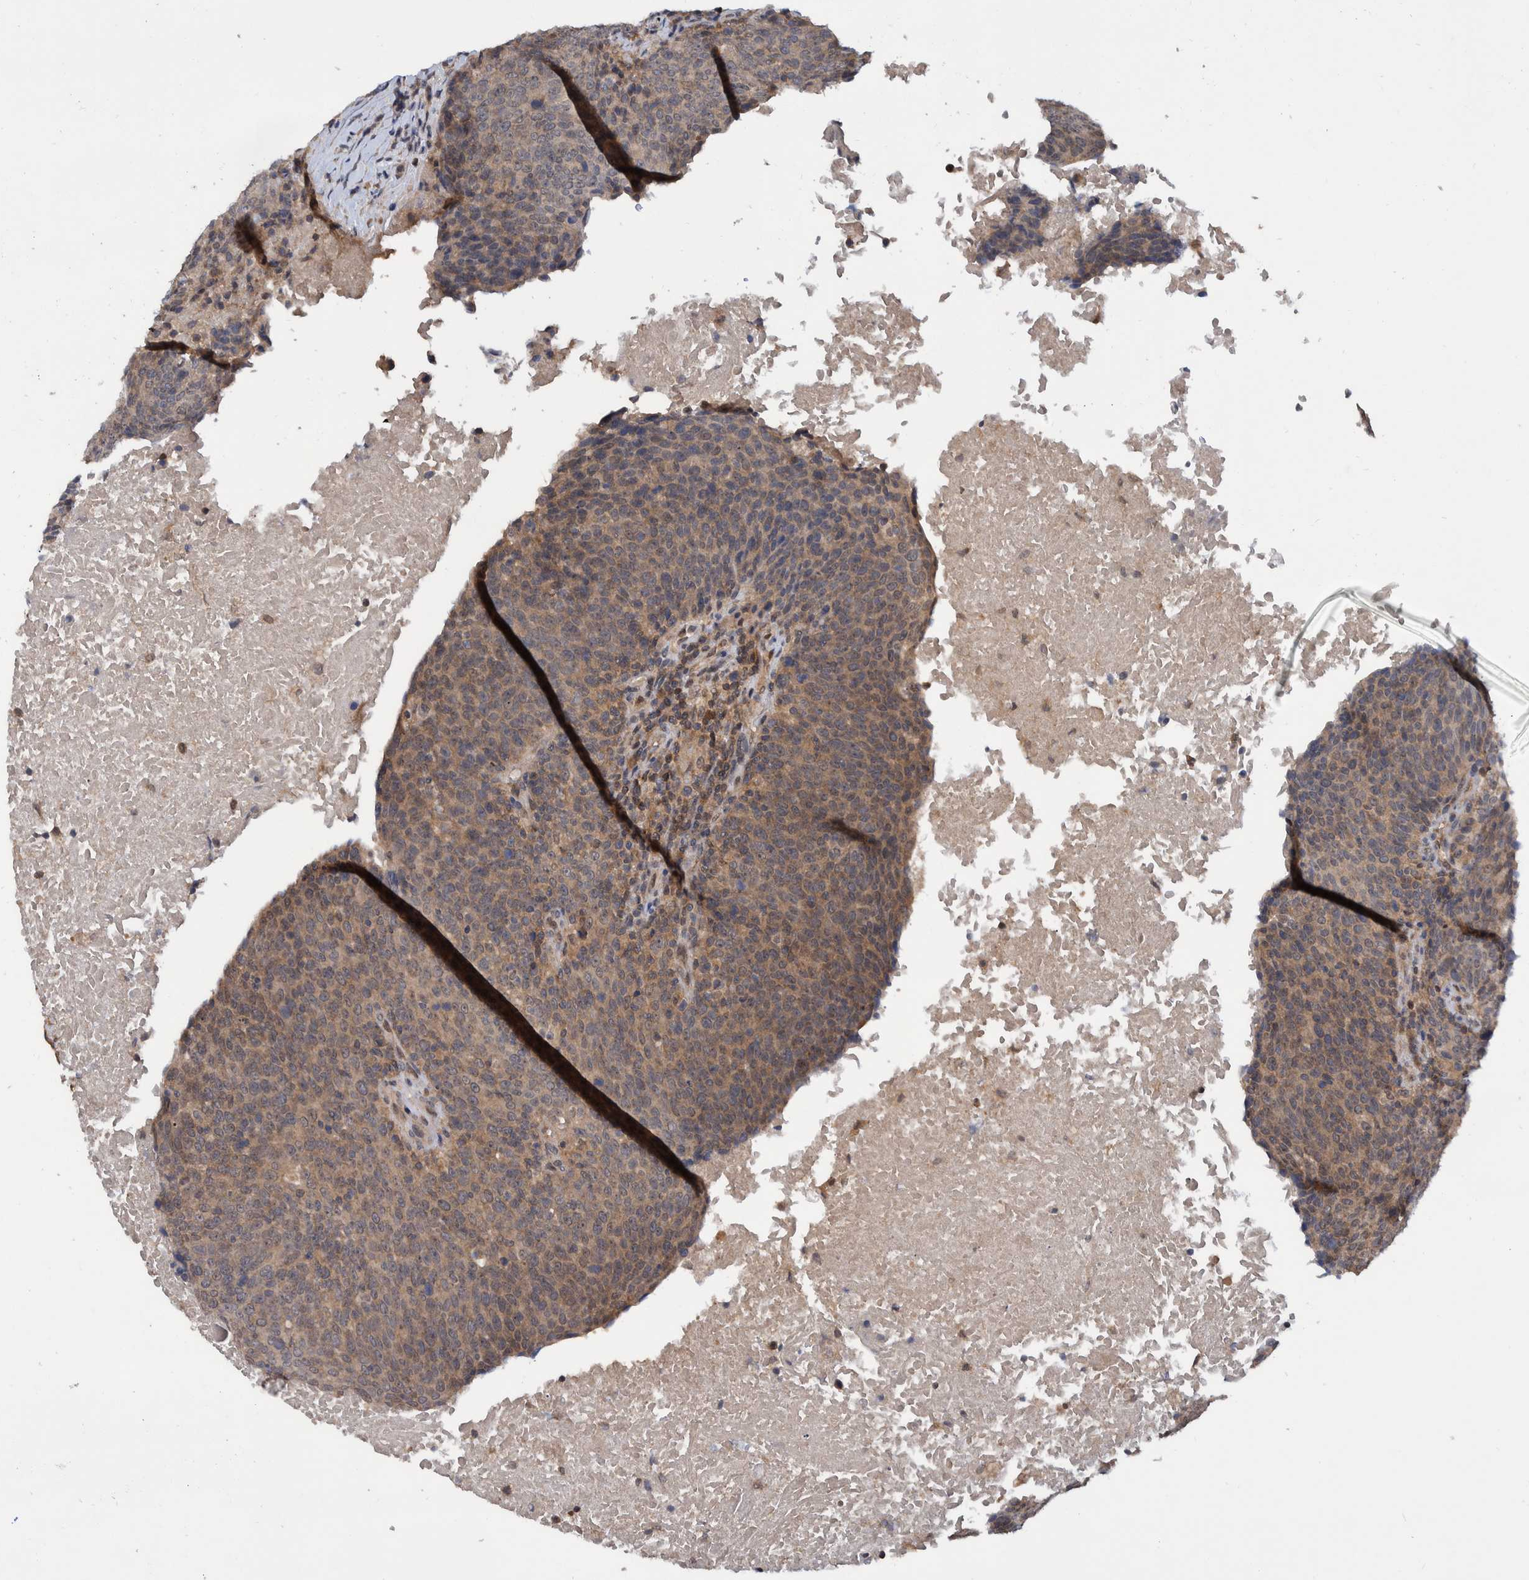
{"staining": {"intensity": "moderate", "quantity": ">75%", "location": "cytoplasmic/membranous"}, "tissue": "head and neck cancer", "cell_type": "Tumor cells", "image_type": "cancer", "snomed": [{"axis": "morphology", "description": "Squamous cell carcinoma, NOS"}, {"axis": "morphology", "description": "Squamous cell carcinoma, metastatic, NOS"}, {"axis": "topography", "description": "Lymph node"}, {"axis": "topography", "description": "Head-Neck"}], "caption": "This is an image of immunohistochemistry (IHC) staining of head and neck metastatic squamous cell carcinoma, which shows moderate staining in the cytoplasmic/membranous of tumor cells.", "gene": "PLPBP", "patient": {"sex": "male", "age": 62}}